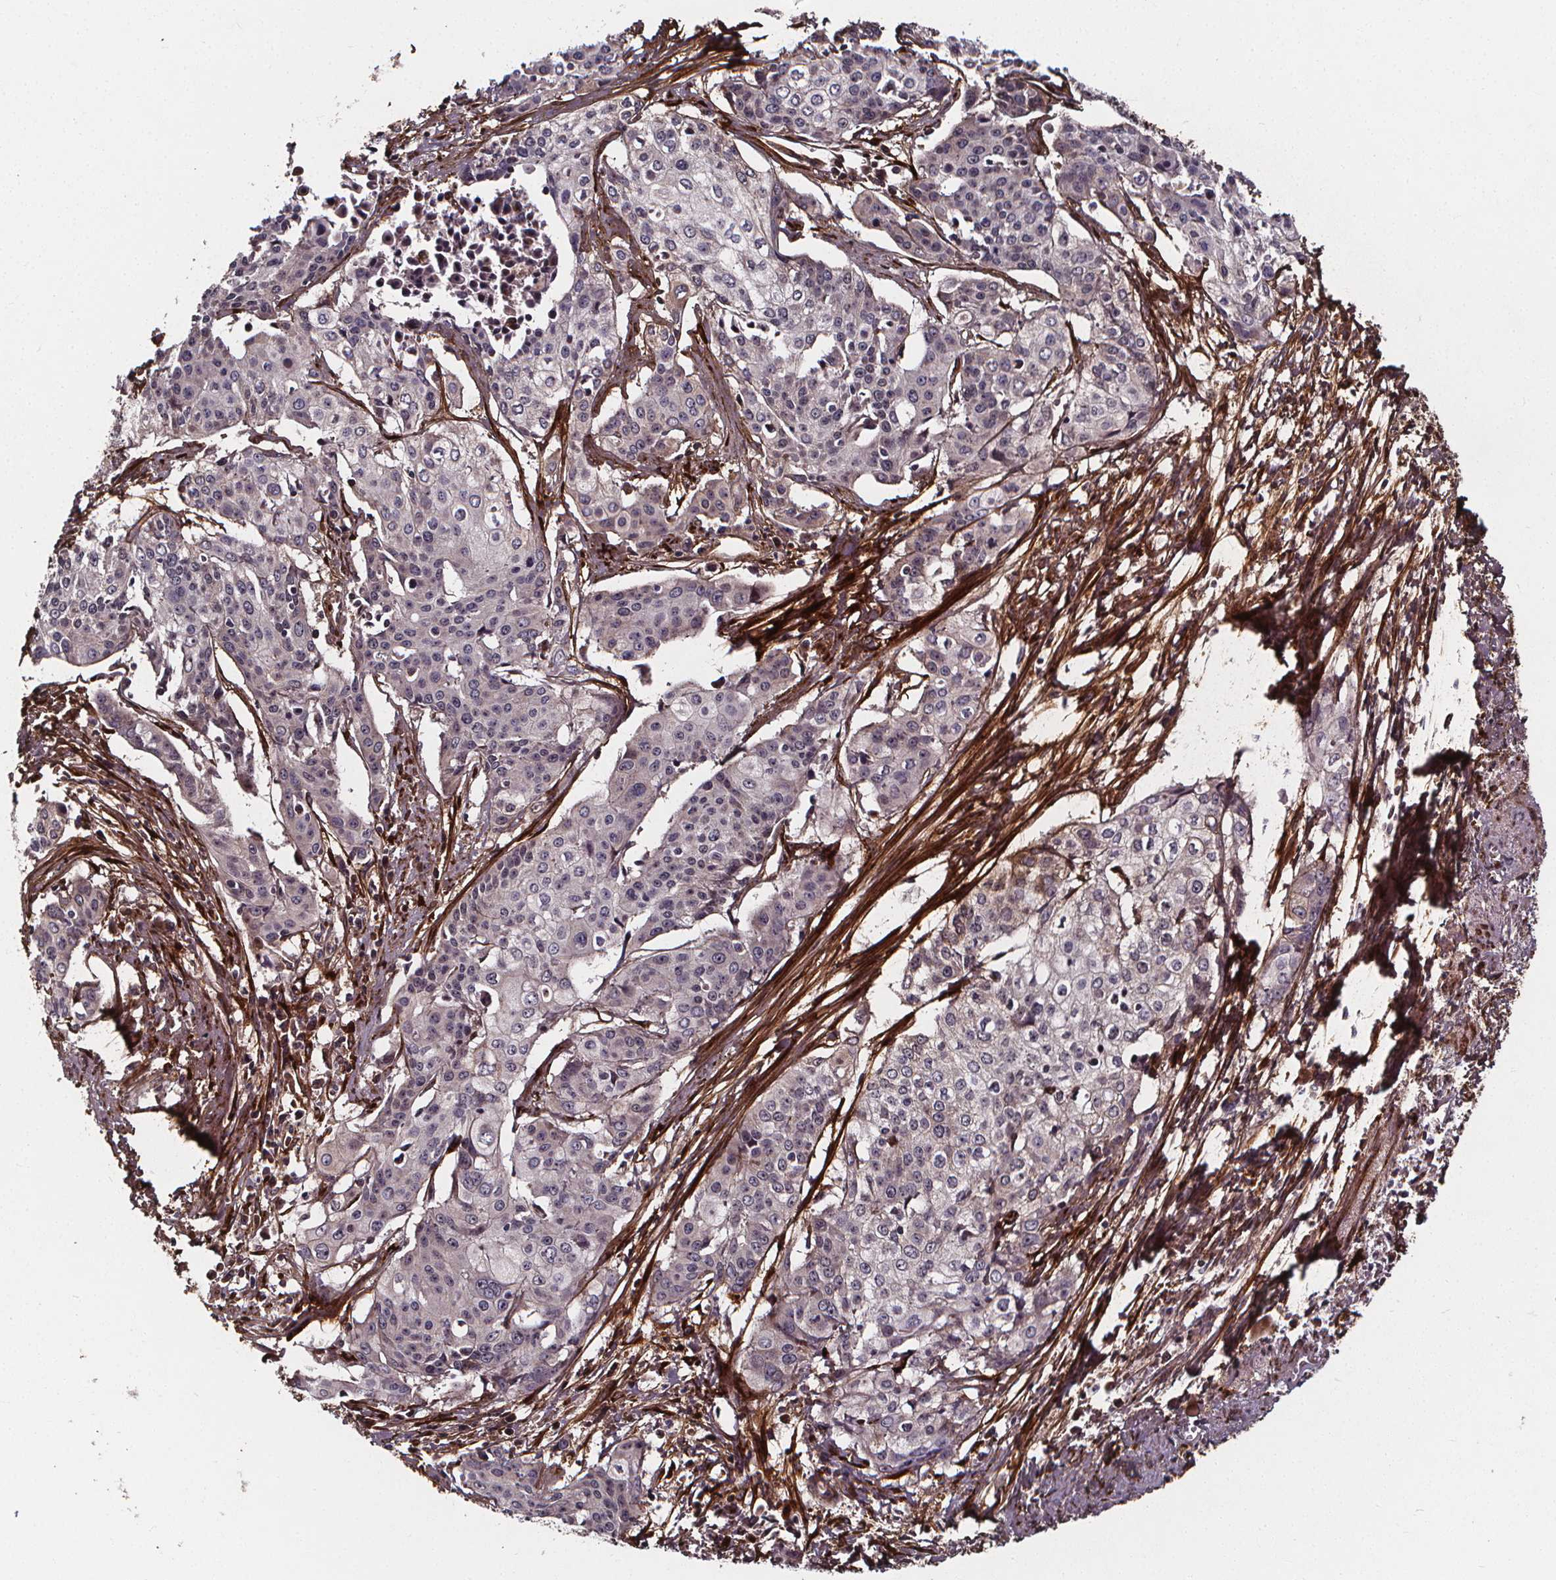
{"staining": {"intensity": "negative", "quantity": "none", "location": "none"}, "tissue": "cervical cancer", "cell_type": "Tumor cells", "image_type": "cancer", "snomed": [{"axis": "morphology", "description": "Squamous cell carcinoma, NOS"}, {"axis": "topography", "description": "Cervix"}], "caption": "Tumor cells show no significant protein staining in cervical squamous cell carcinoma. Brightfield microscopy of immunohistochemistry stained with DAB (brown) and hematoxylin (blue), captured at high magnification.", "gene": "AEBP1", "patient": {"sex": "female", "age": 39}}